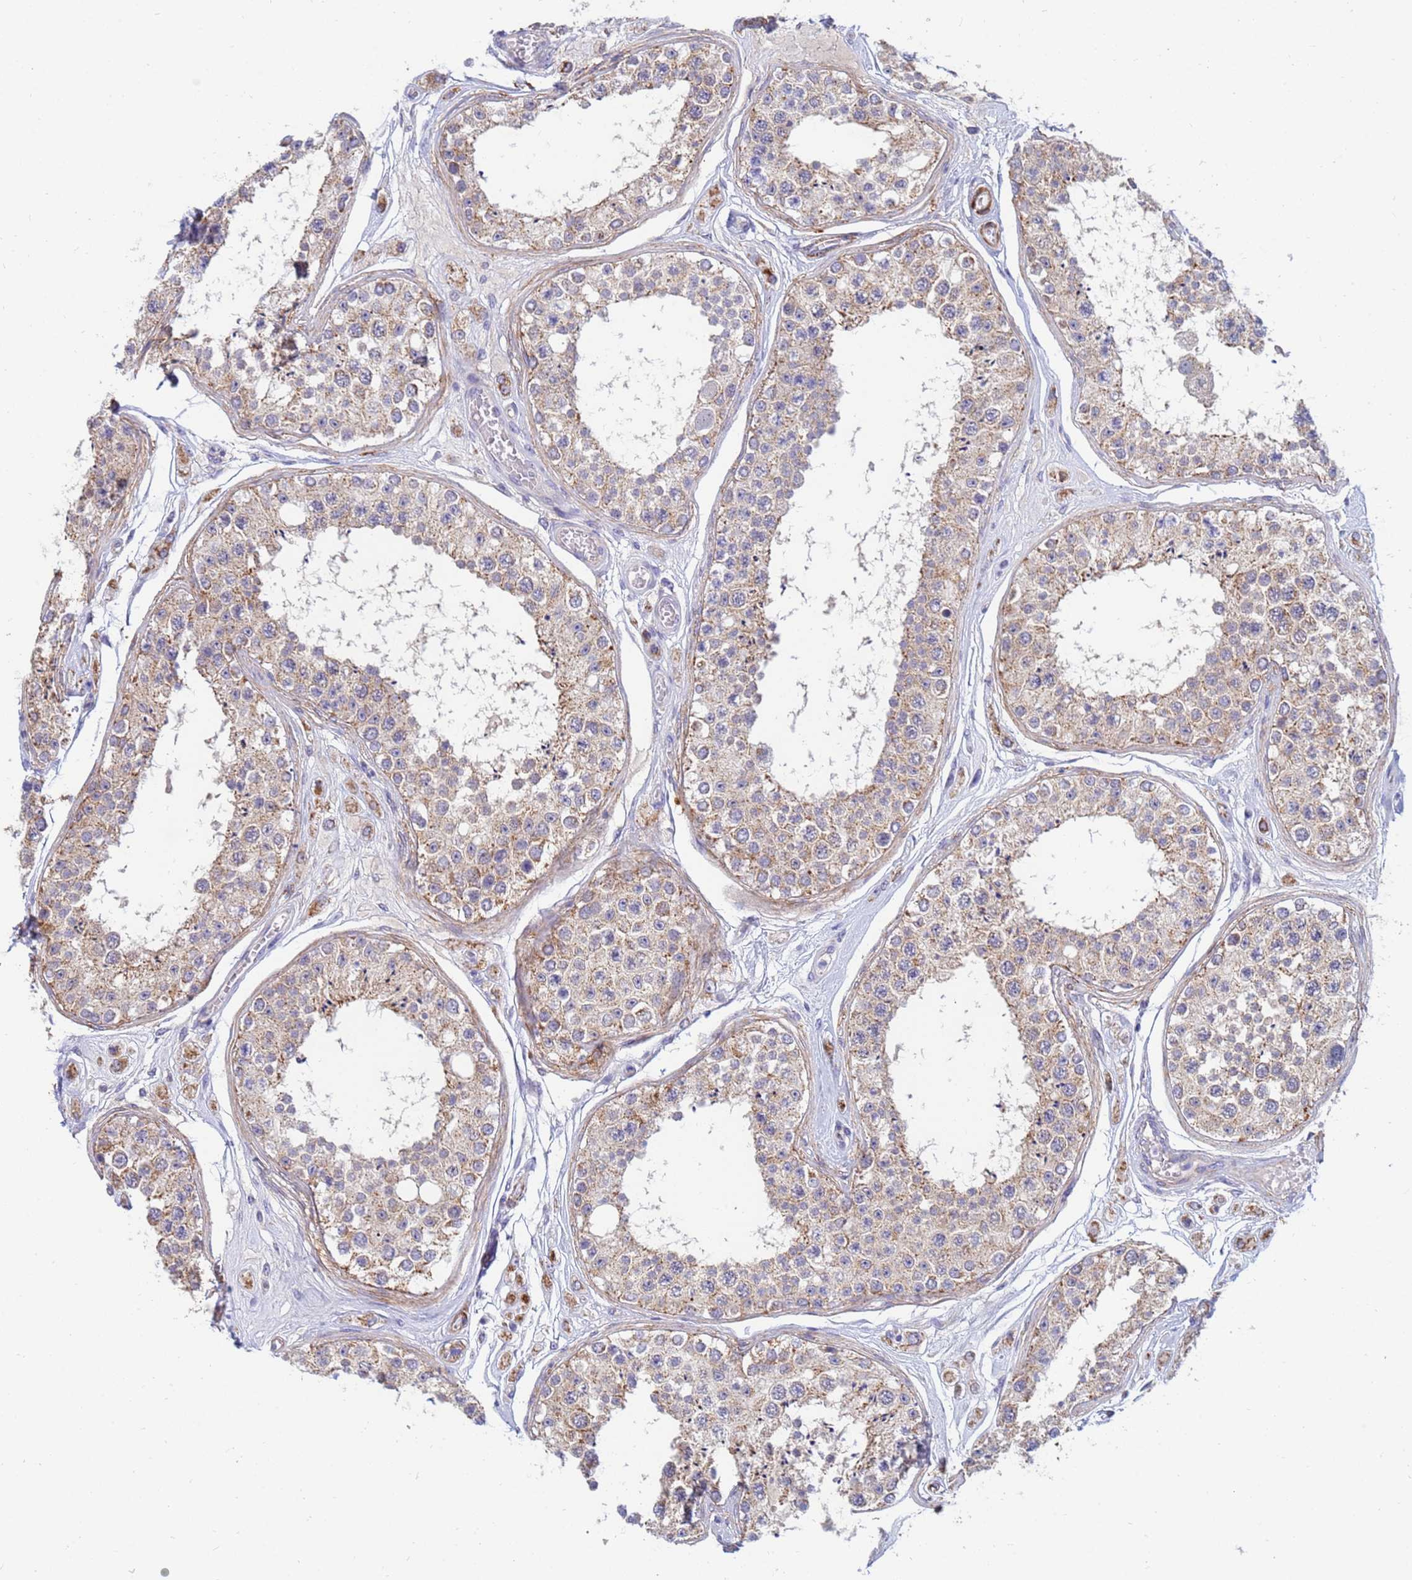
{"staining": {"intensity": "weak", "quantity": "25%-75%", "location": "cytoplasmic/membranous"}, "tissue": "testis", "cell_type": "Cells in seminiferous ducts", "image_type": "normal", "snomed": [{"axis": "morphology", "description": "Normal tissue, NOS"}, {"axis": "topography", "description": "Testis"}], "caption": "This image demonstrates normal testis stained with immunohistochemistry (IHC) to label a protein in brown. The cytoplasmic/membranous of cells in seminiferous ducts show weak positivity for the protein. Nuclei are counter-stained blue.", "gene": "SDR39U1", "patient": {"sex": "male", "age": 25}}